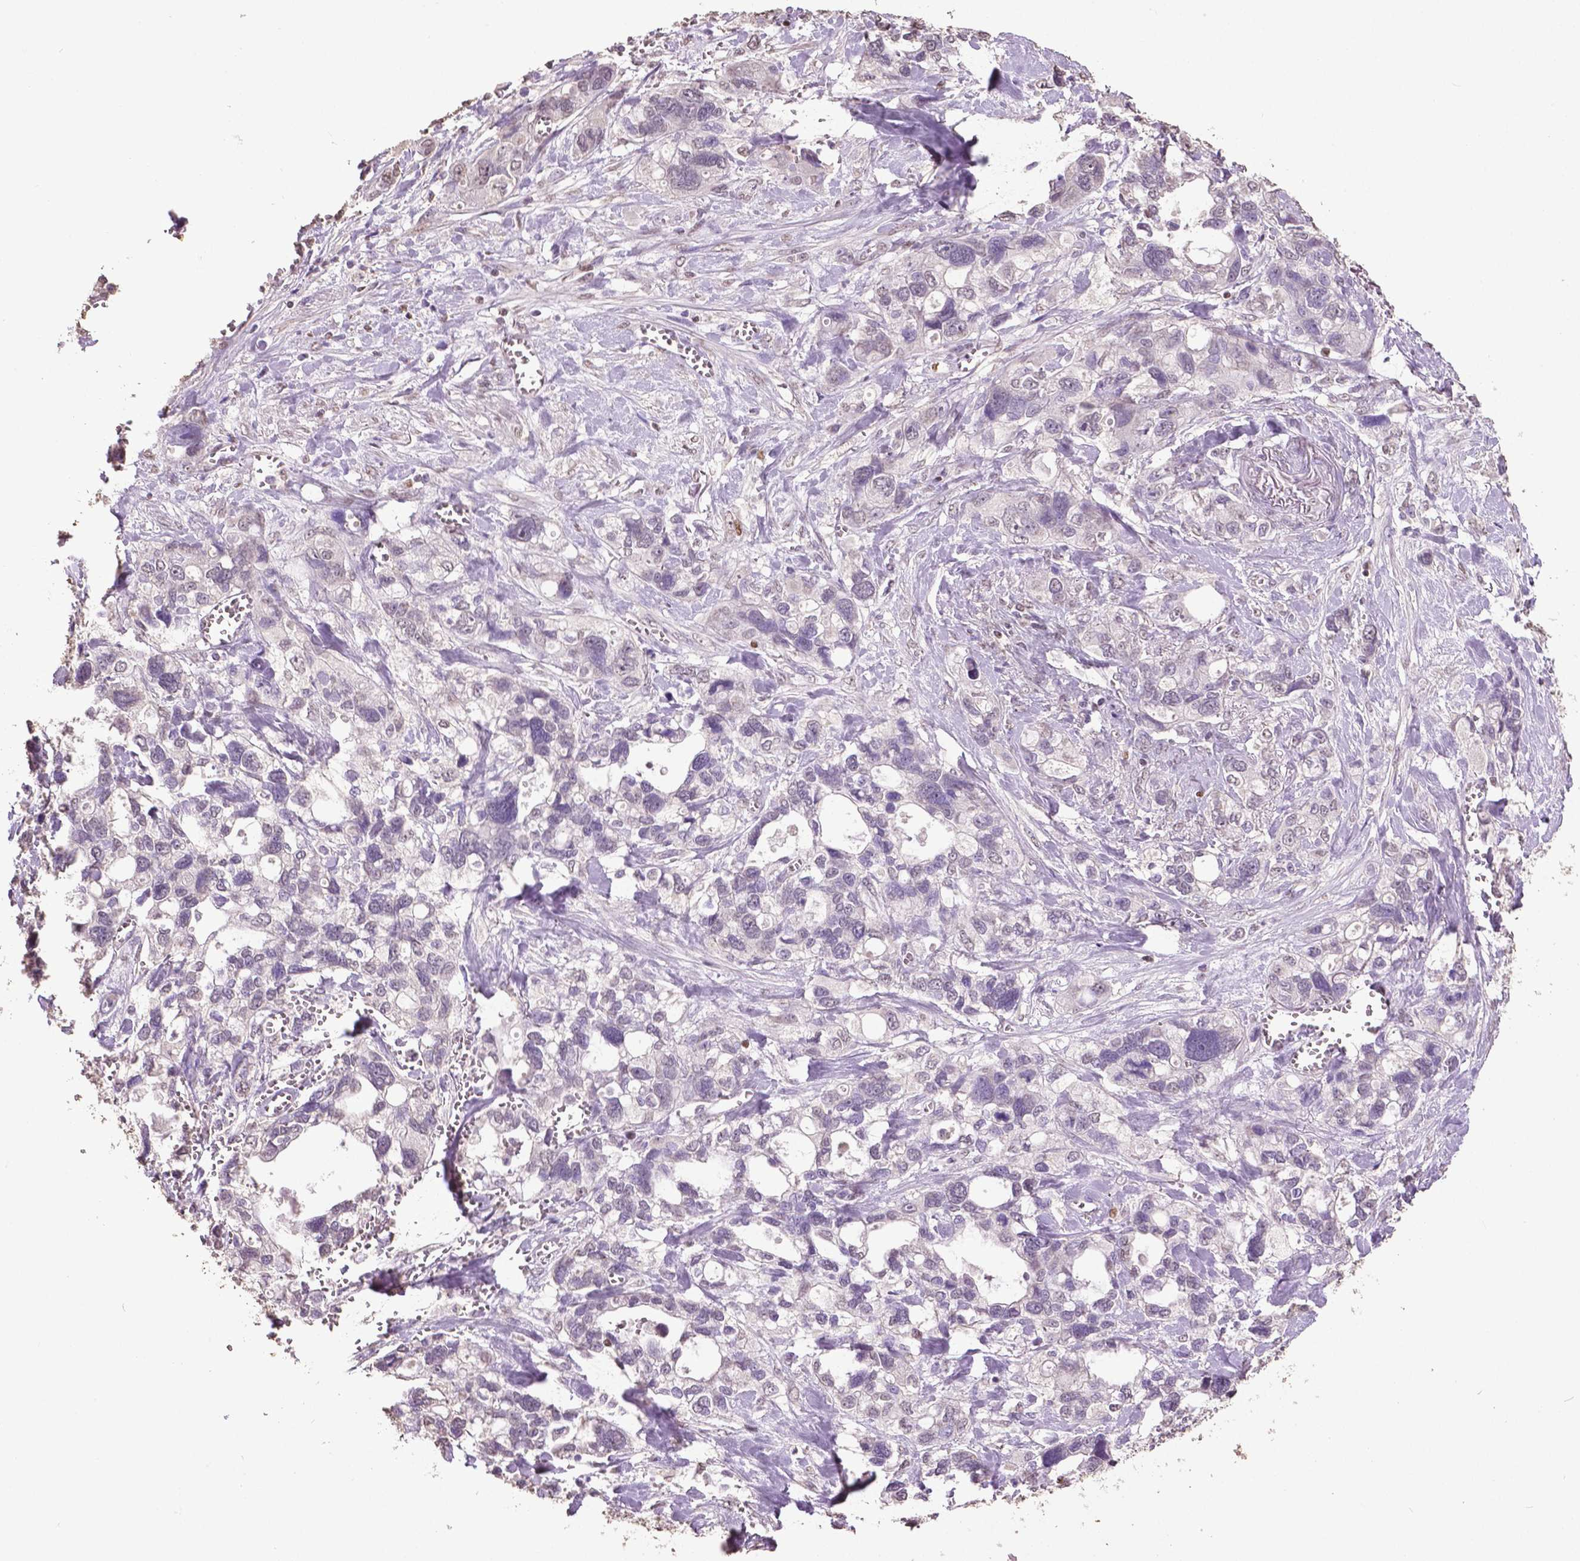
{"staining": {"intensity": "negative", "quantity": "none", "location": "none"}, "tissue": "stomach cancer", "cell_type": "Tumor cells", "image_type": "cancer", "snomed": [{"axis": "morphology", "description": "Adenocarcinoma, NOS"}, {"axis": "topography", "description": "Stomach, upper"}], "caption": "High magnification brightfield microscopy of stomach cancer (adenocarcinoma) stained with DAB (brown) and counterstained with hematoxylin (blue): tumor cells show no significant expression.", "gene": "RUNX3", "patient": {"sex": "female", "age": 81}}